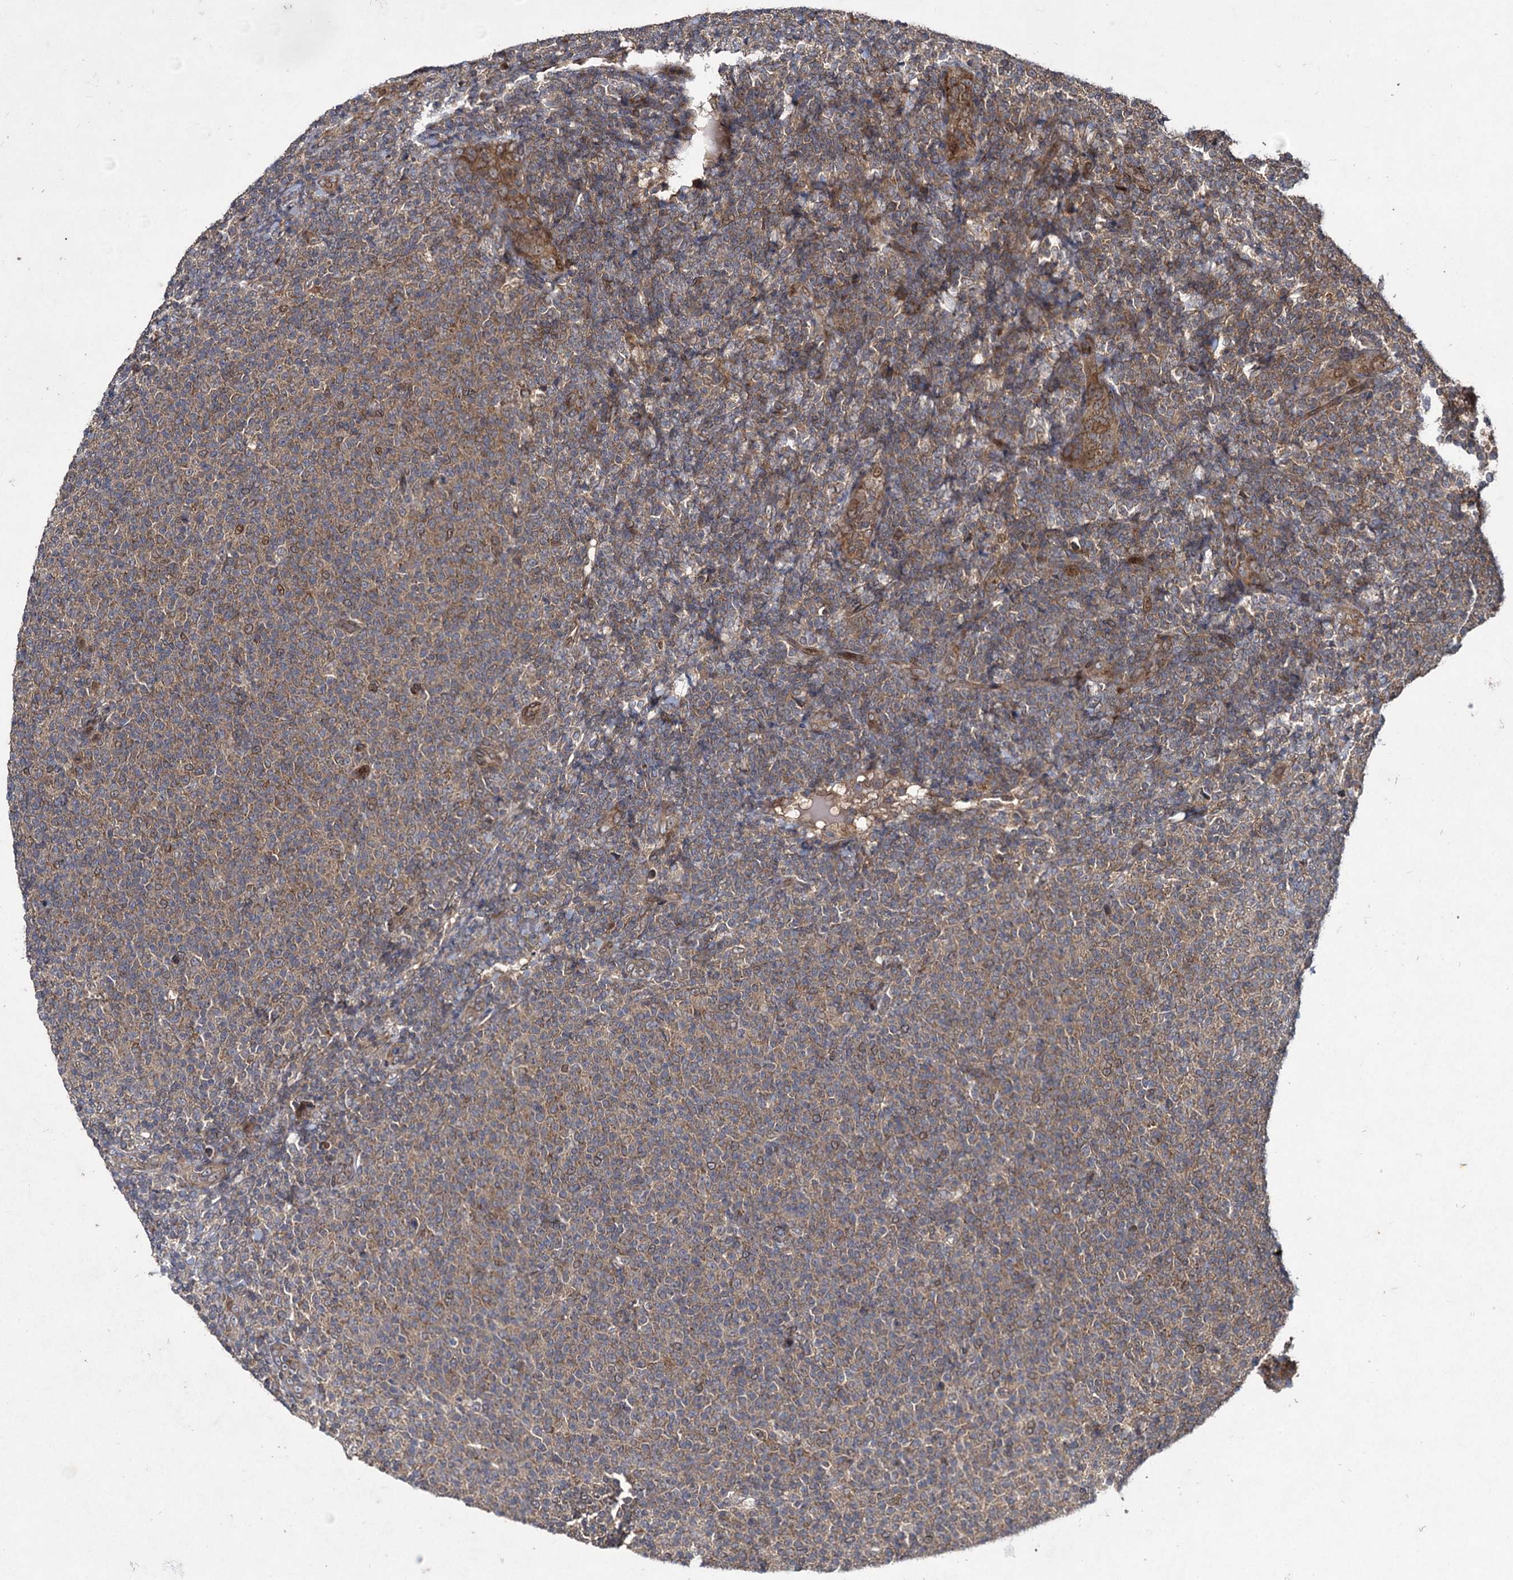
{"staining": {"intensity": "weak", "quantity": ">75%", "location": "cytoplasmic/membranous"}, "tissue": "lymphoma", "cell_type": "Tumor cells", "image_type": "cancer", "snomed": [{"axis": "morphology", "description": "Malignant lymphoma, non-Hodgkin's type, Low grade"}, {"axis": "topography", "description": "Lymph node"}], "caption": "Immunohistochemistry (IHC) of malignant lymphoma, non-Hodgkin's type (low-grade) reveals low levels of weak cytoplasmic/membranous staining in about >75% of tumor cells.", "gene": "DCP1B", "patient": {"sex": "male", "age": 66}}